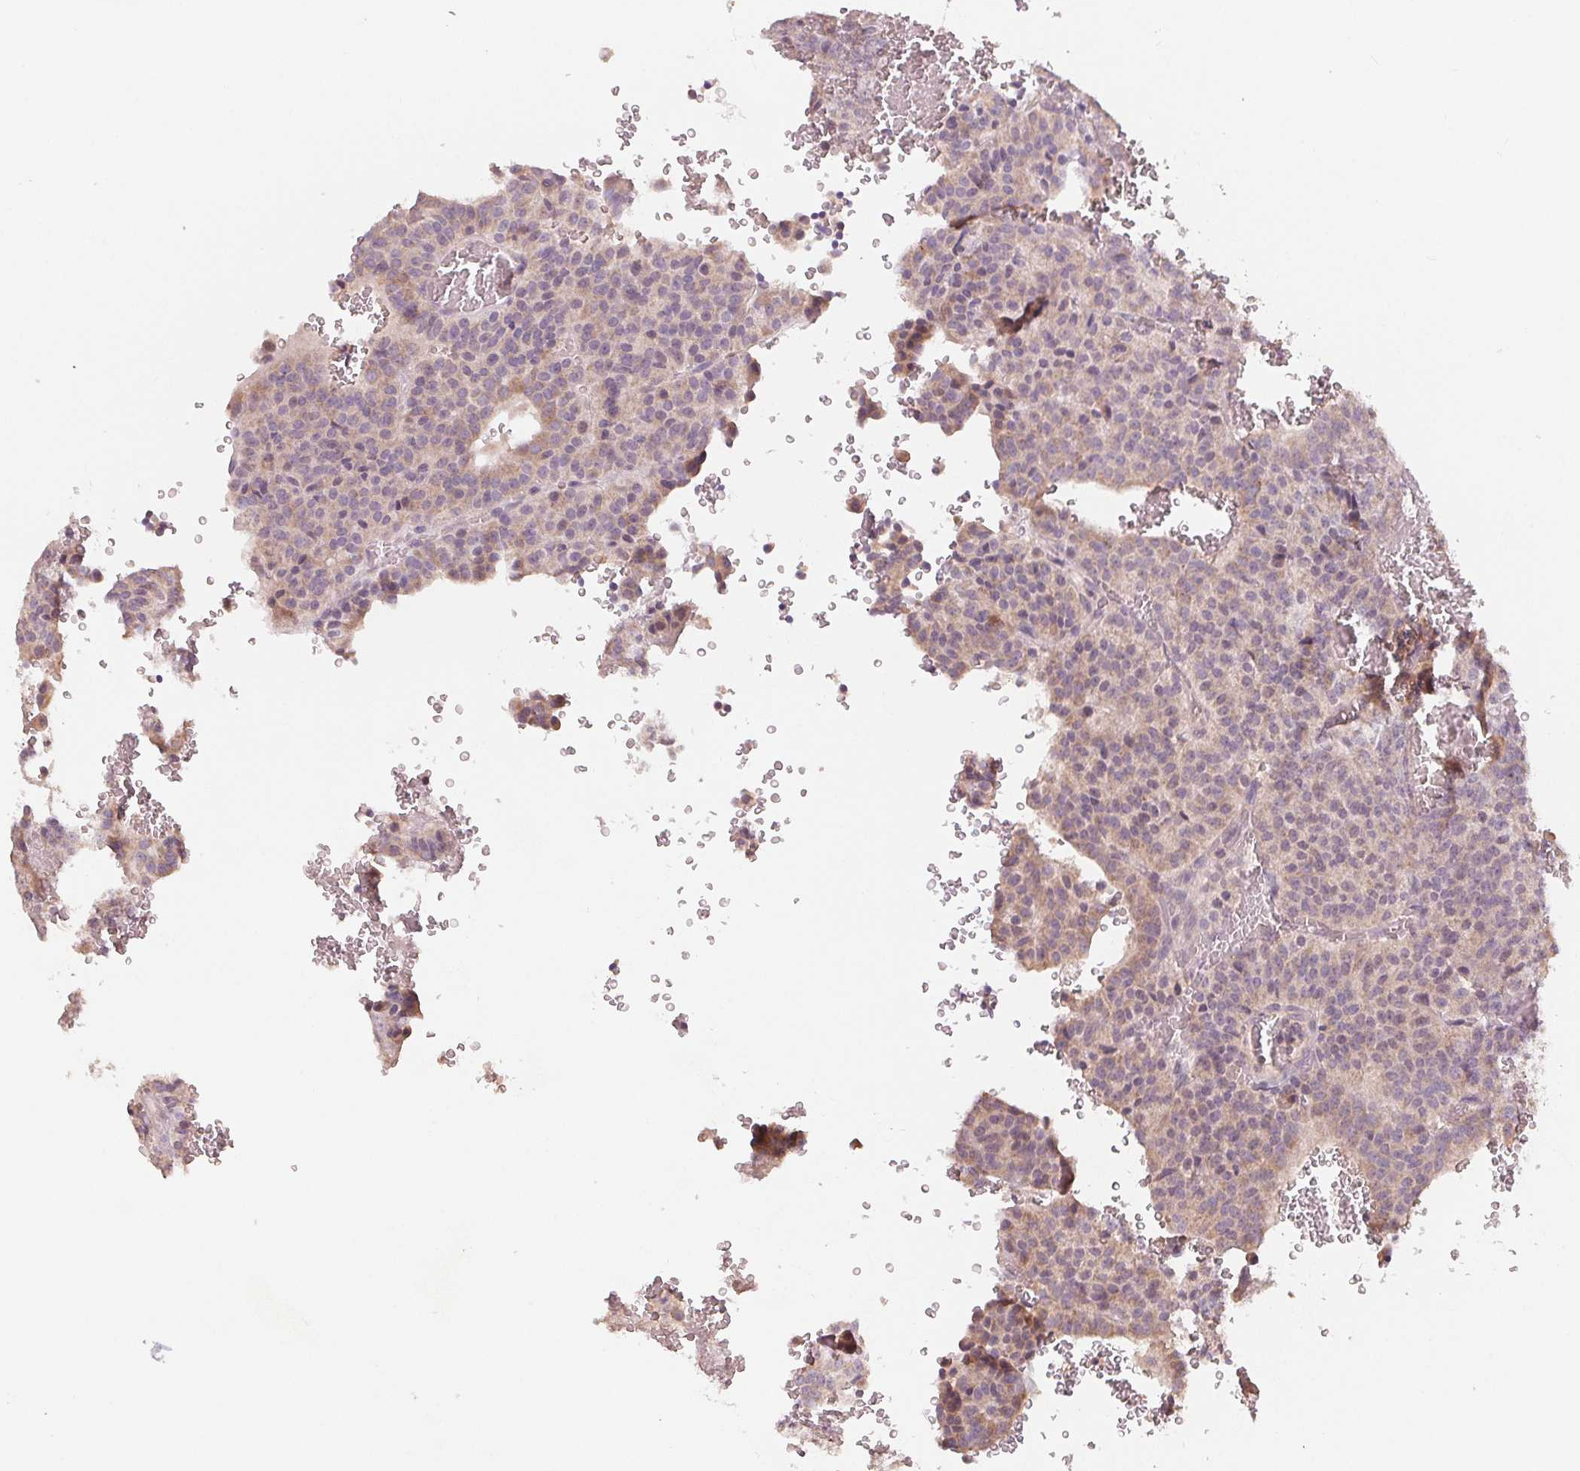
{"staining": {"intensity": "negative", "quantity": "none", "location": "none"}, "tissue": "carcinoid", "cell_type": "Tumor cells", "image_type": "cancer", "snomed": [{"axis": "morphology", "description": "Carcinoid, malignant, NOS"}, {"axis": "topography", "description": "Lung"}], "caption": "A photomicrograph of carcinoid stained for a protein exhibits no brown staining in tumor cells.", "gene": "AQP8", "patient": {"sex": "male", "age": 70}}